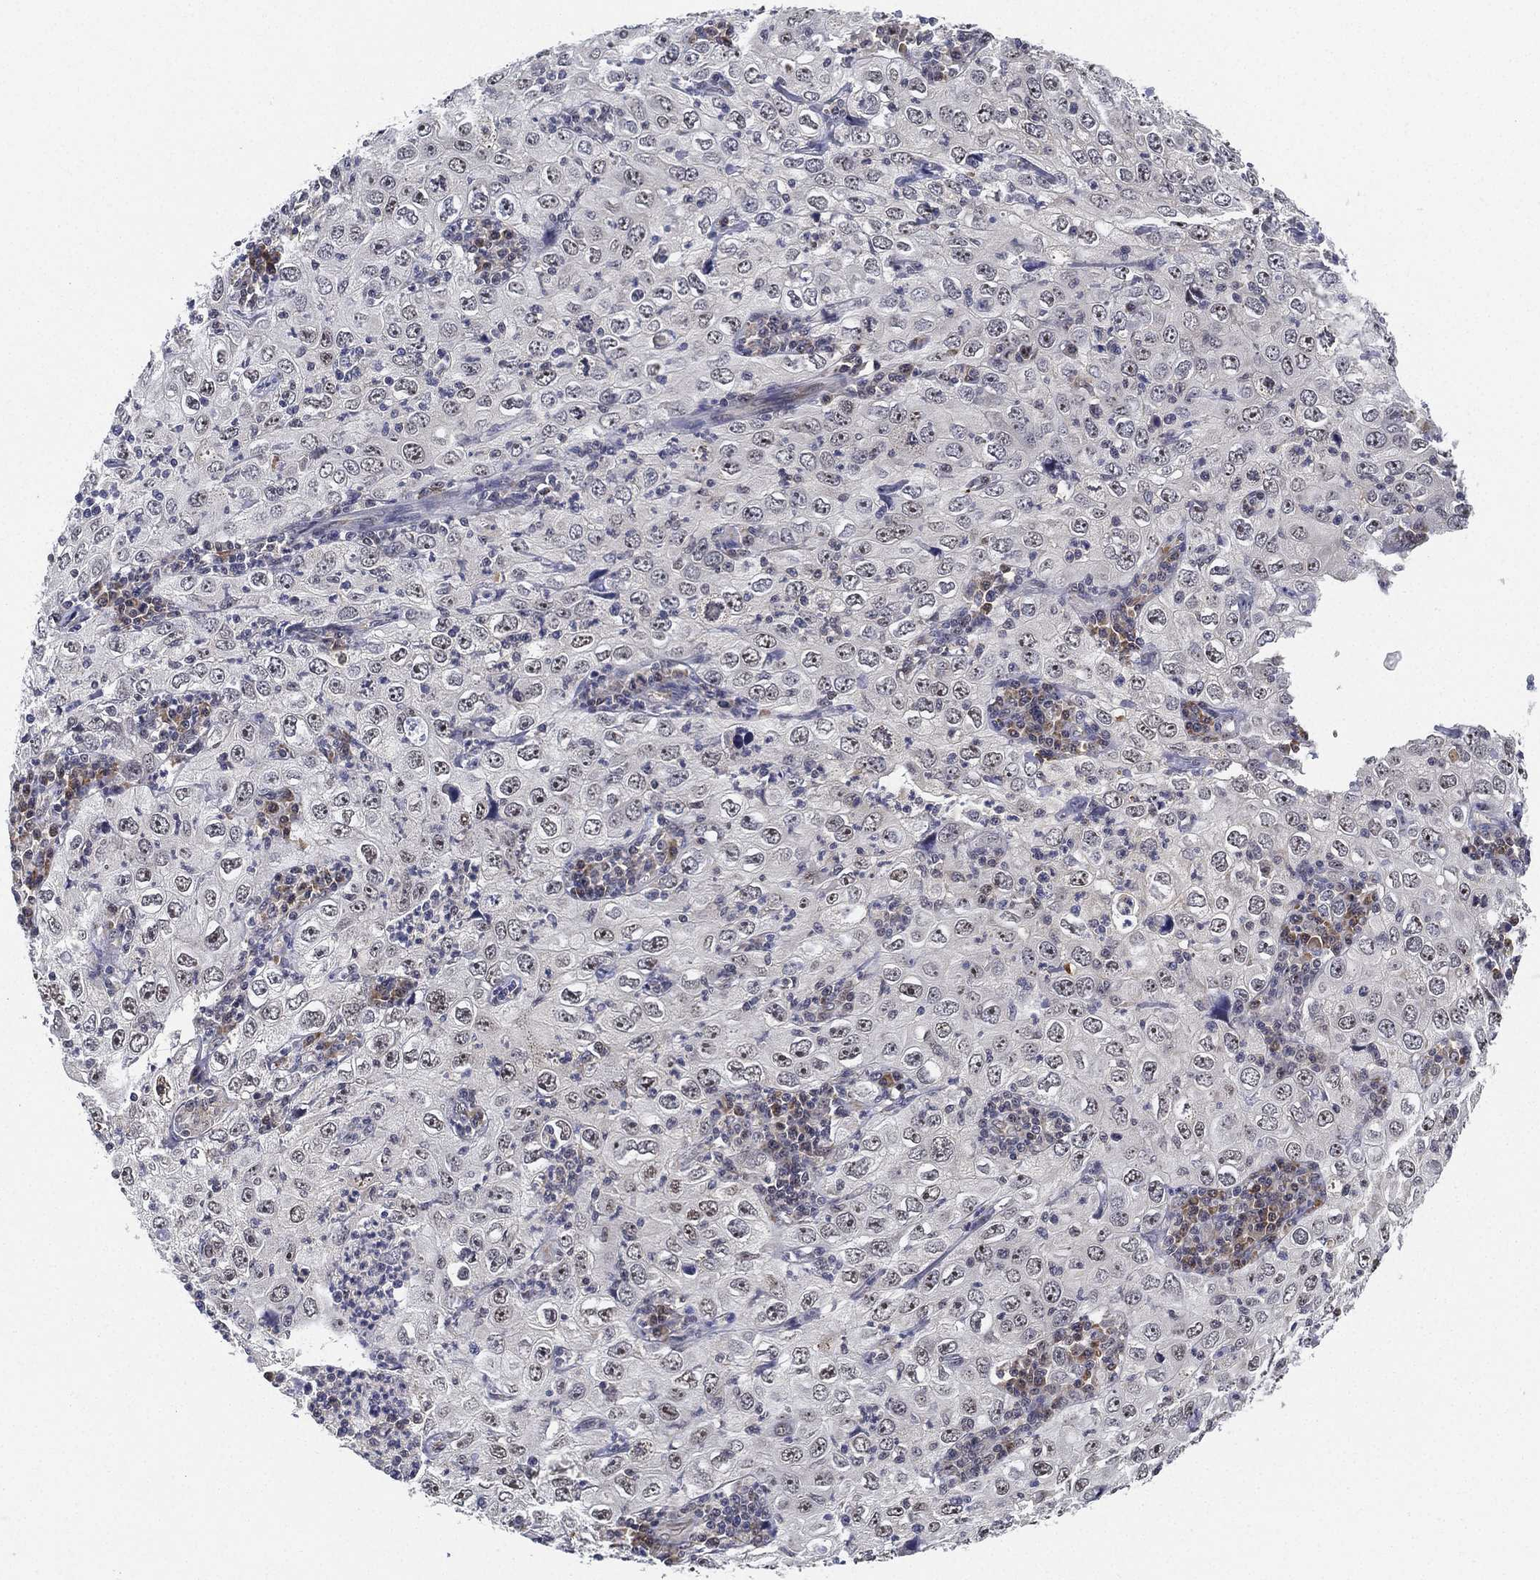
{"staining": {"intensity": "negative", "quantity": "none", "location": "none"}, "tissue": "cervical cancer", "cell_type": "Tumor cells", "image_type": "cancer", "snomed": [{"axis": "morphology", "description": "Squamous cell carcinoma, NOS"}, {"axis": "topography", "description": "Cervix"}], "caption": "IHC micrograph of squamous cell carcinoma (cervical) stained for a protein (brown), which exhibits no staining in tumor cells.", "gene": "PPP1R16B", "patient": {"sex": "female", "age": 24}}